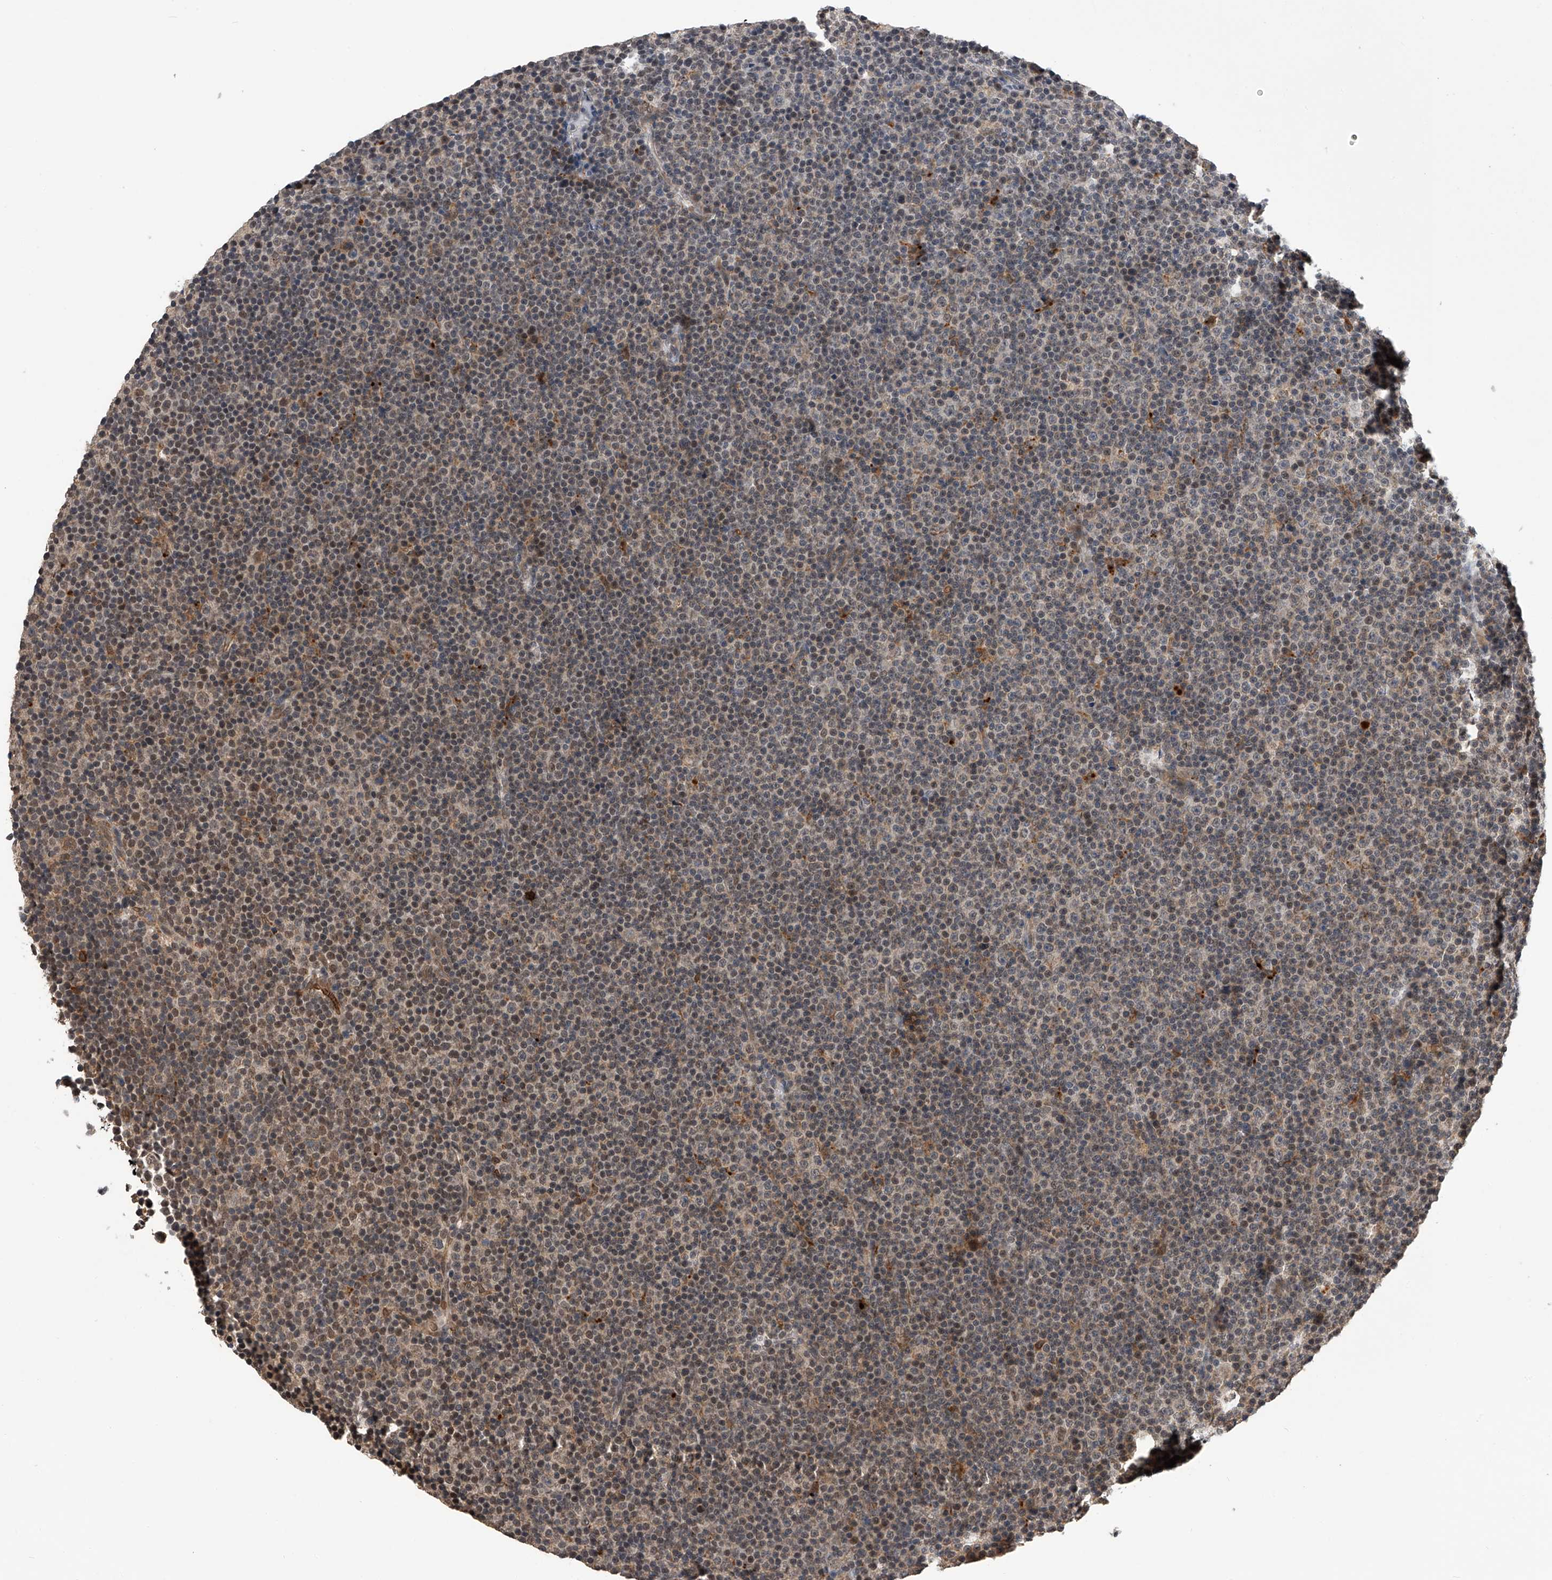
{"staining": {"intensity": "weak", "quantity": "<25%", "location": "cytoplasmic/membranous,nuclear"}, "tissue": "lymphoma", "cell_type": "Tumor cells", "image_type": "cancer", "snomed": [{"axis": "morphology", "description": "Malignant lymphoma, non-Hodgkin's type, Low grade"}, {"axis": "topography", "description": "Lymph node"}], "caption": "Micrograph shows no protein staining in tumor cells of low-grade malignant lymphoma, non-Hodgkin's type tissue.", "gene": "SPOCK1", "patient": {"sex": "female", "age": 67}}